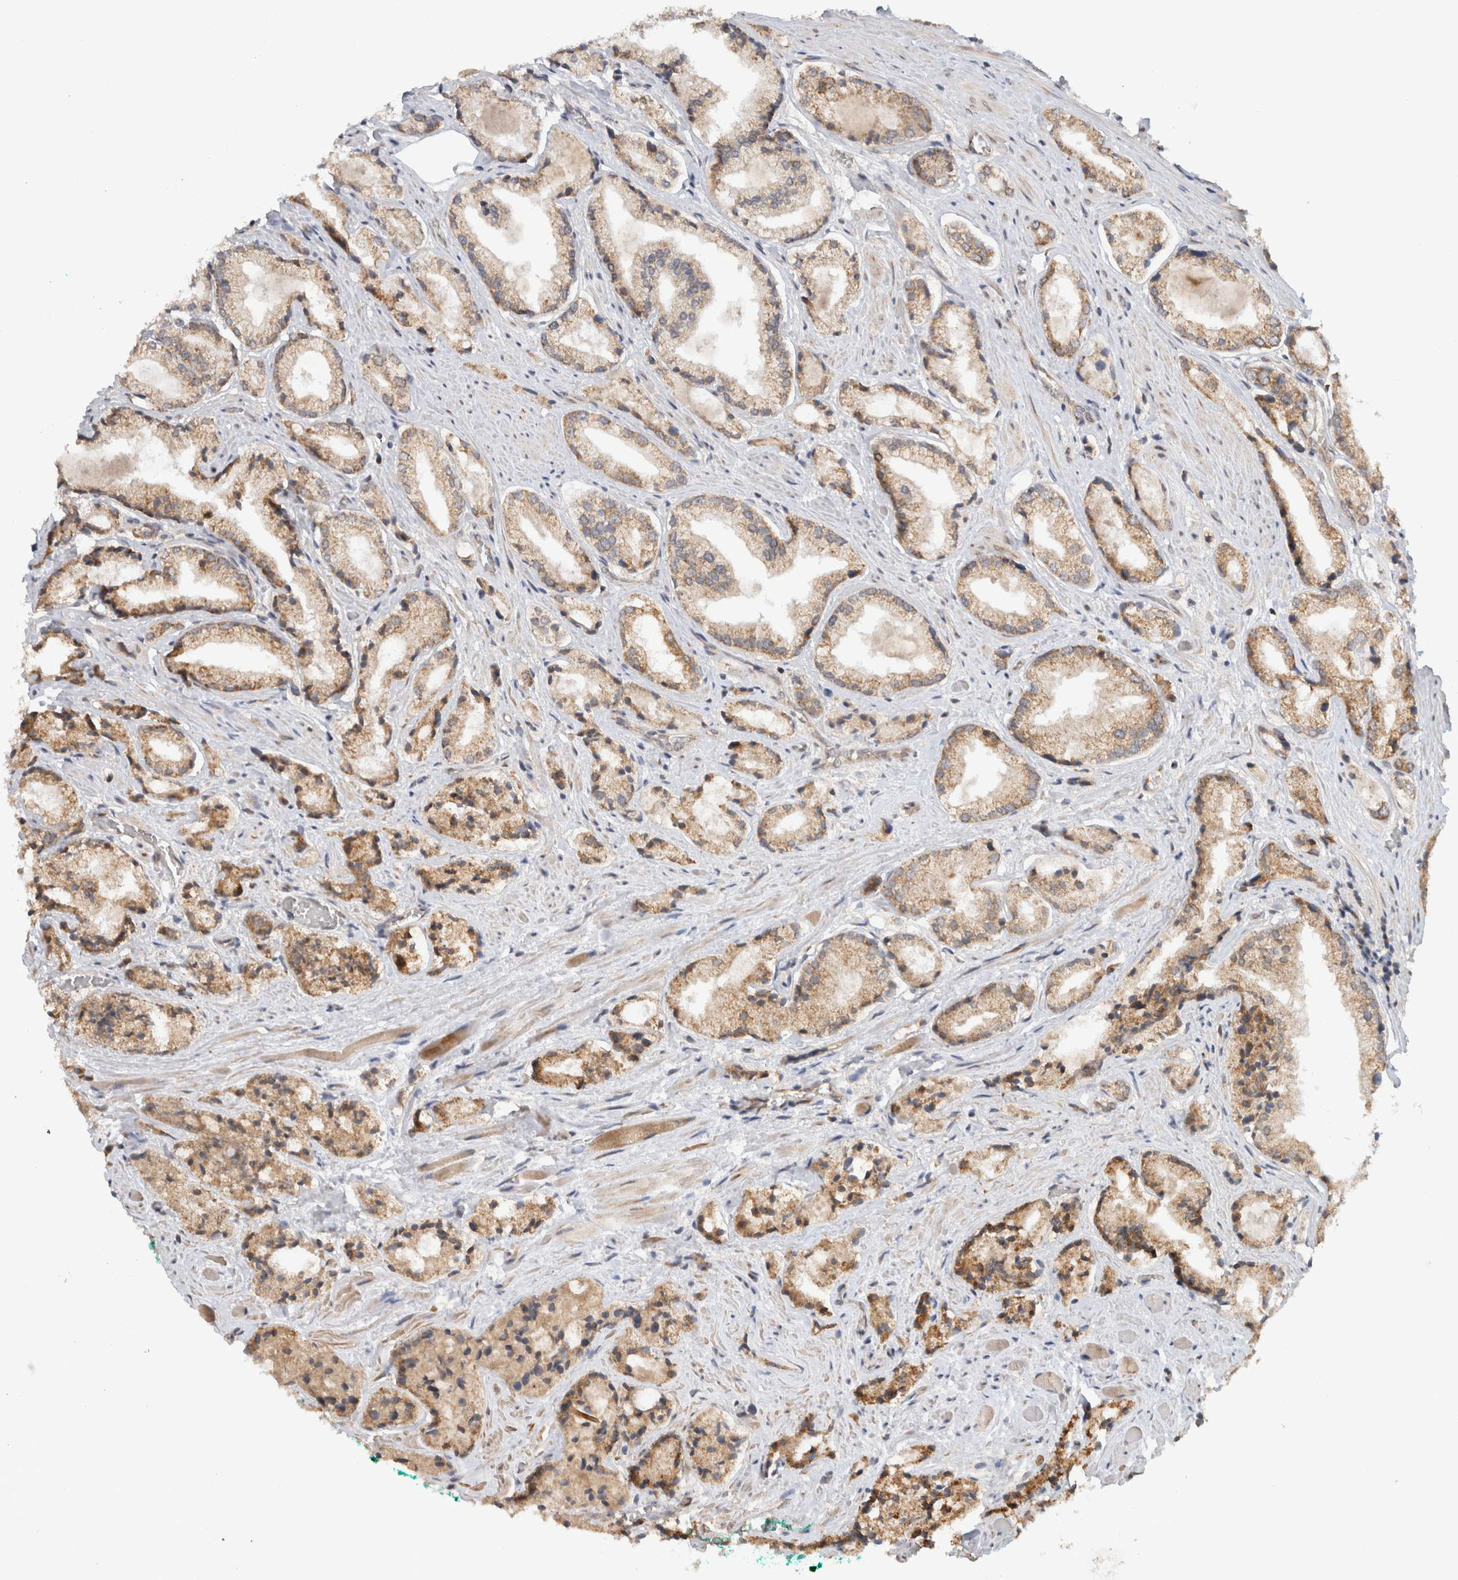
{"staining": {"intensity": "moderate", "quantity": "25%-75%", "location": "cytoplasmic/membranous"}, "tissue": "prostate cancer", "cell_type": "Tumor cells", "image_type": "cancer", "snomed": [{"axis": "morphology", "description": "Adenocarcinoma, Low grade"}, {"axis": "topography", "description": "Prostate"}], "caption": "Prostate cancer stained for a protein (brown) shows moderate cytoplasmic/membranous positive staining in about 25%-75% of tumor cells.", "gene": "CMC2", "patient": {"sex": "male", "age": 62}}